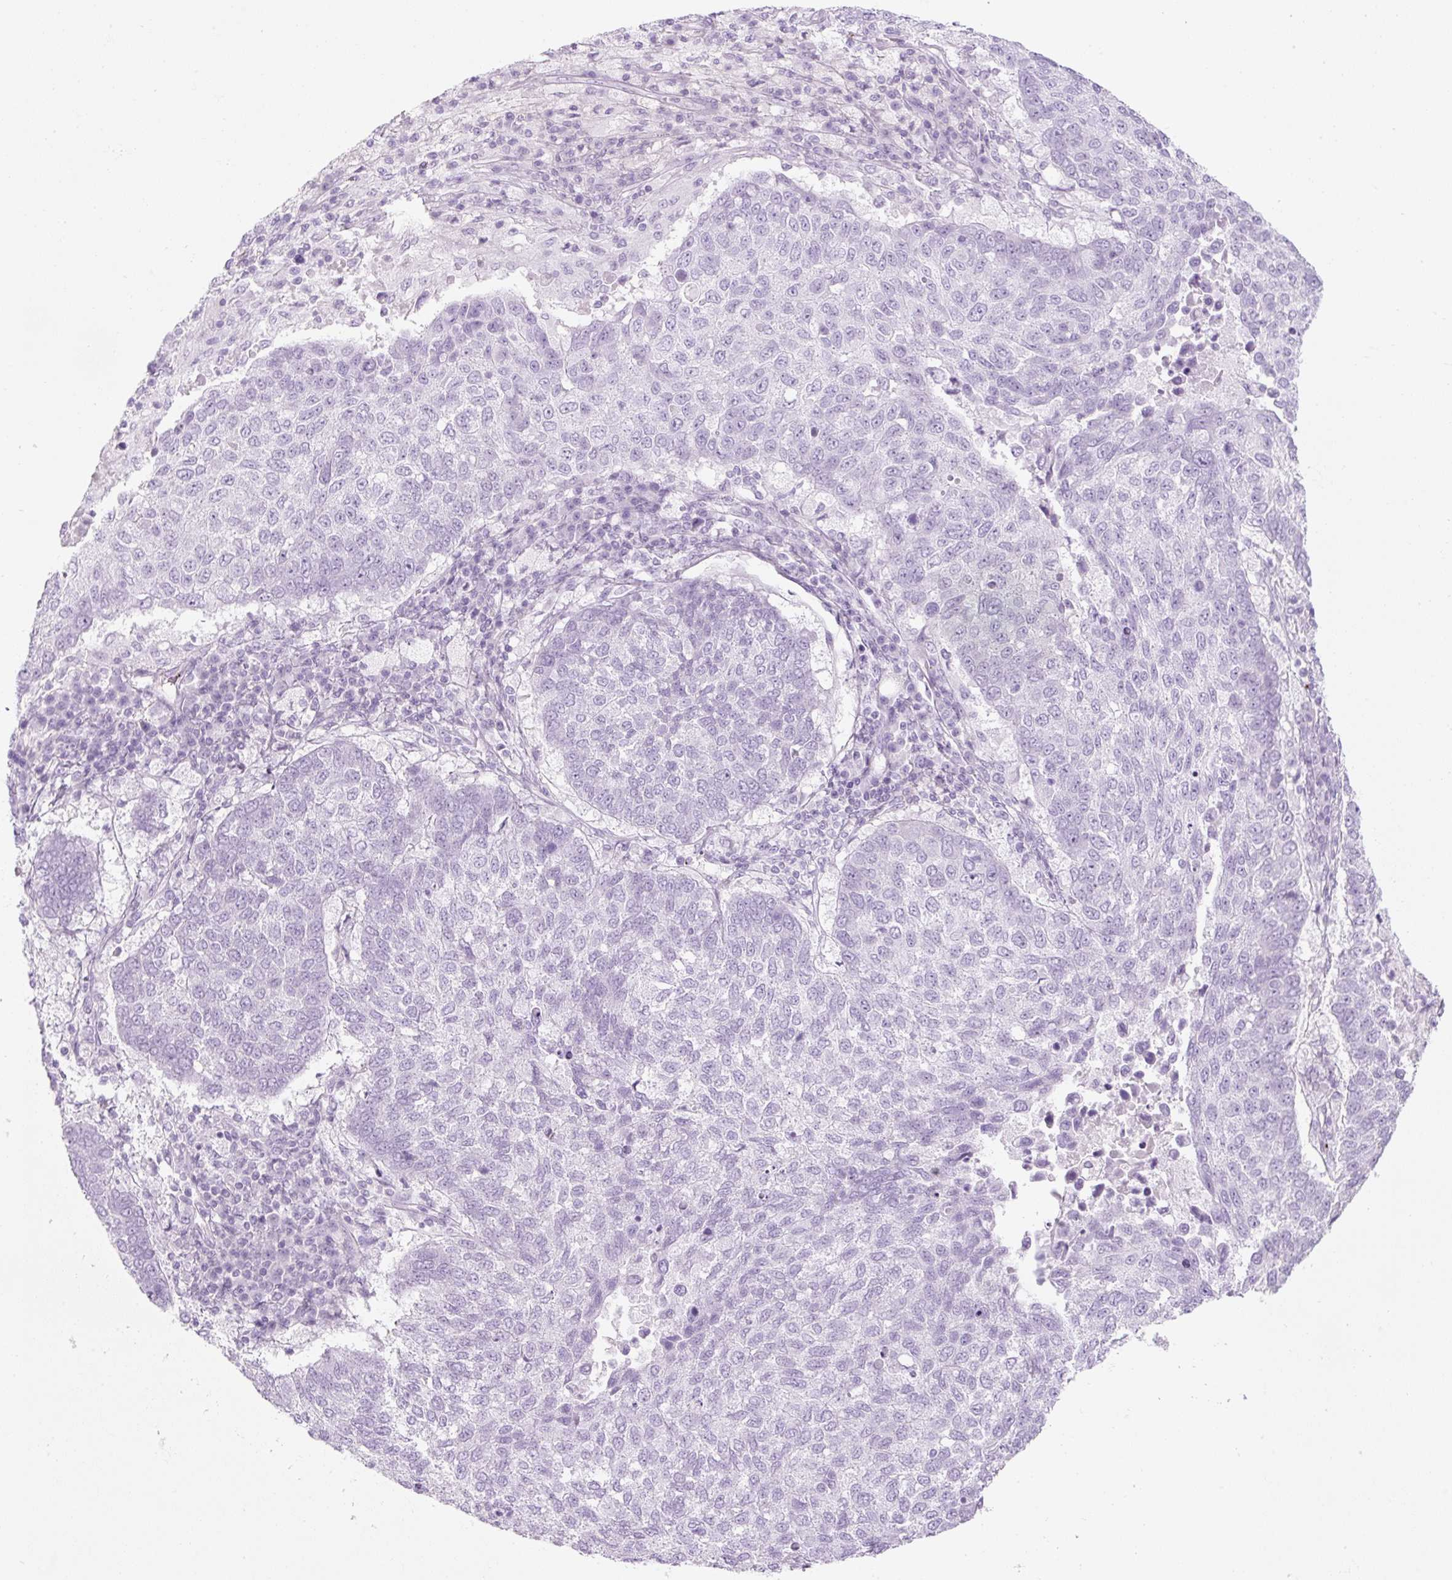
{"staining": {"intensity": "negative", "quantity": "none", "location": "none"}, "tissue": "lung cancer", "cell_type": "Tumor cells", "image_type": "cancer", "snomed": [{"axis": "morphology", "description": "Squamous cell carcinoma, NOS"}, {"axis": "topography", "description": "Lung"}], "caption": "There is no significant positivity in tumor cells of squamous cell carcinoma (lung).", "gene": "PF4V1", "patient": {"sex": "male", "age": 73}}